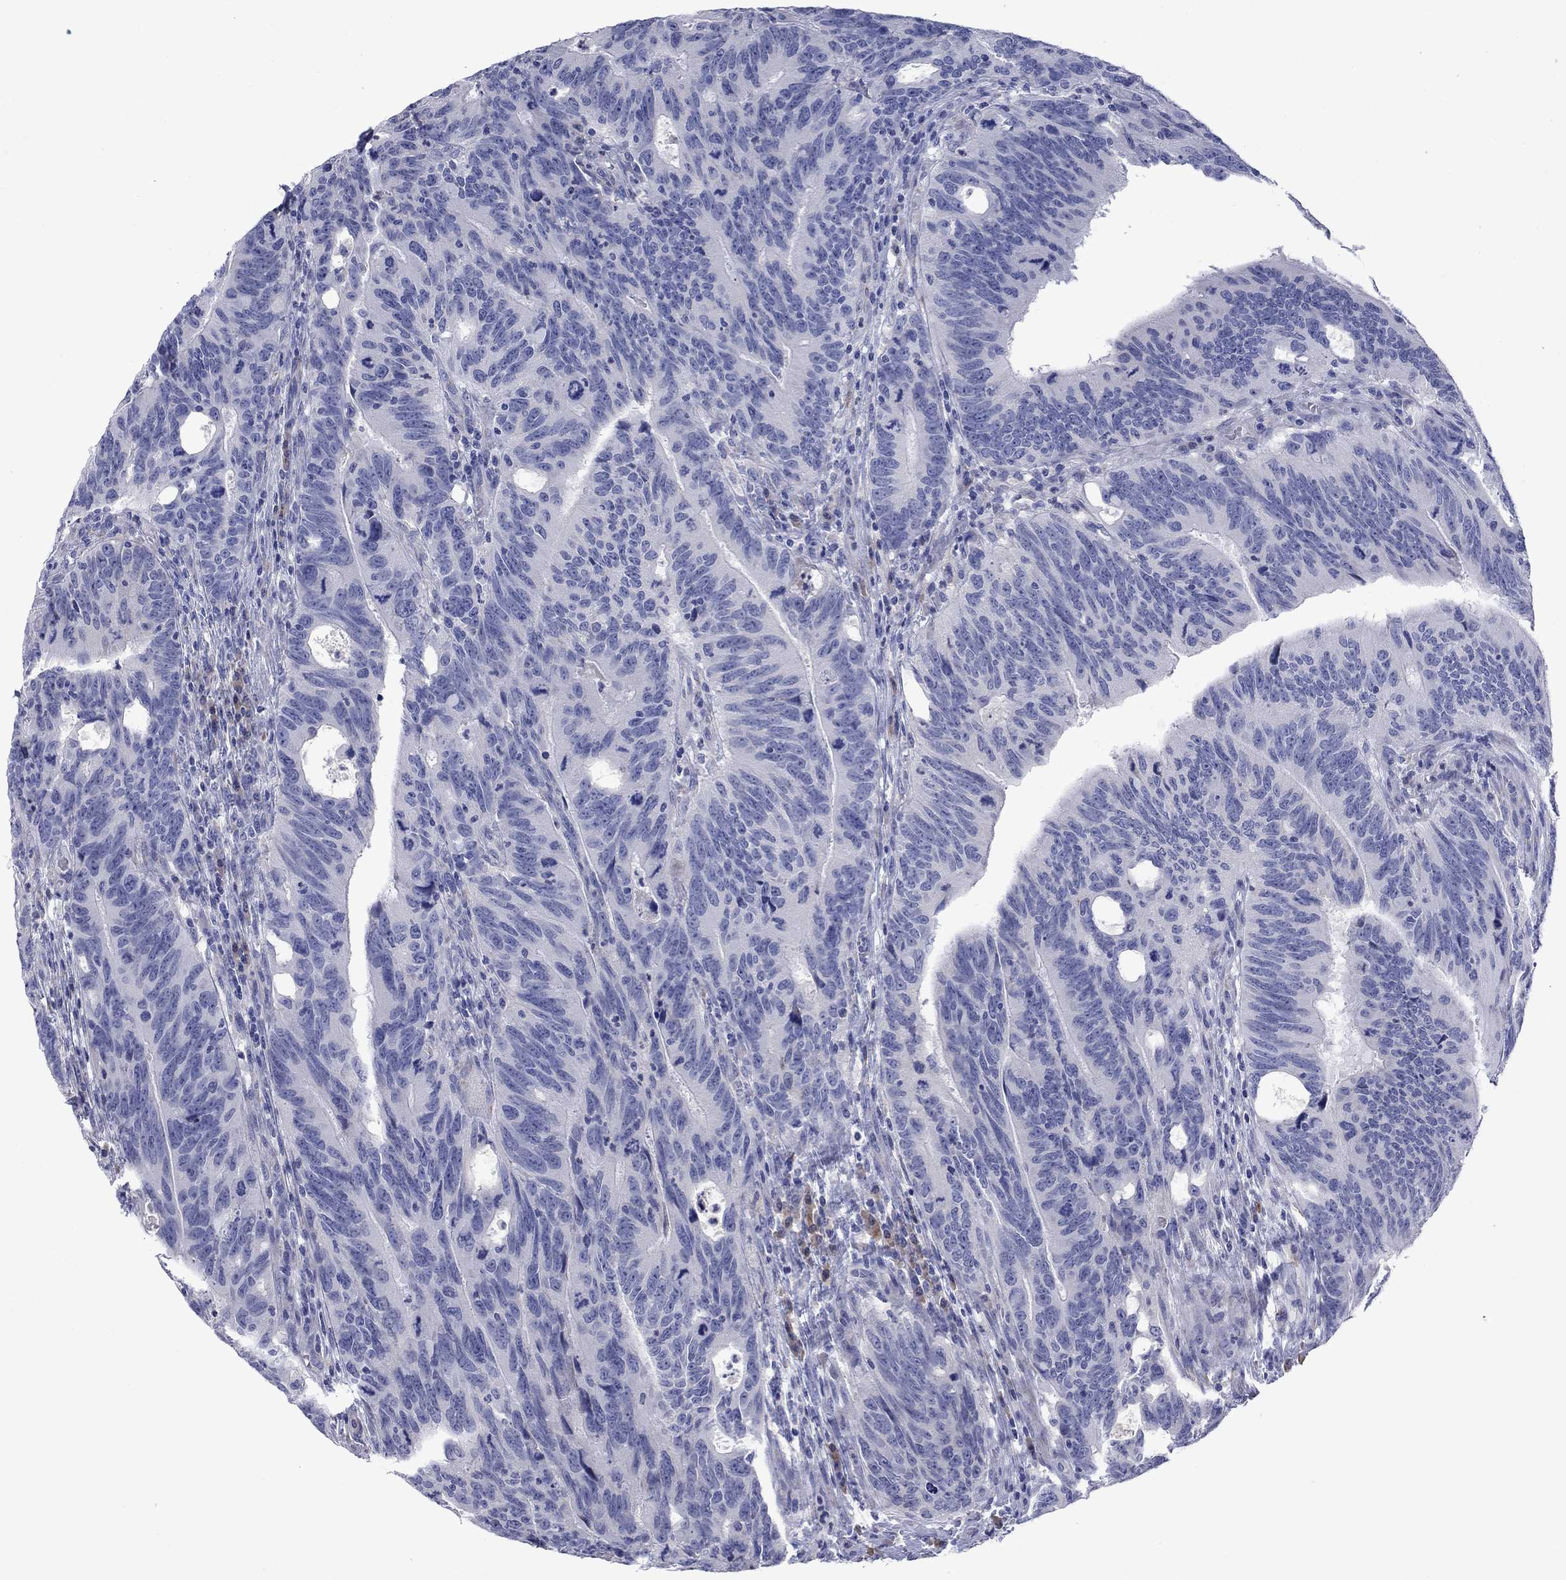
{"staining": {"intensity": "negative", "quantity": "none", "location": "none"}, "tissue": "colorectal cancer", "cell_type": "Tumor cells", "image_type": "cancer", "snomed": [{"axis": "morphology", "description": "Adenocarcinoma, NOS"}, {"axis": "topography", "description": "Colon"}], "caption": "Immunohistochemistry (IHC) histopathology image of neoplastic tissue: human colorectal cancer (adenocarcinoma) stained with DAB displays no significant protein expression in tumor cells.", "gene": "TMPRSS11A", "patient": {"sex": "female", "age": 77}}